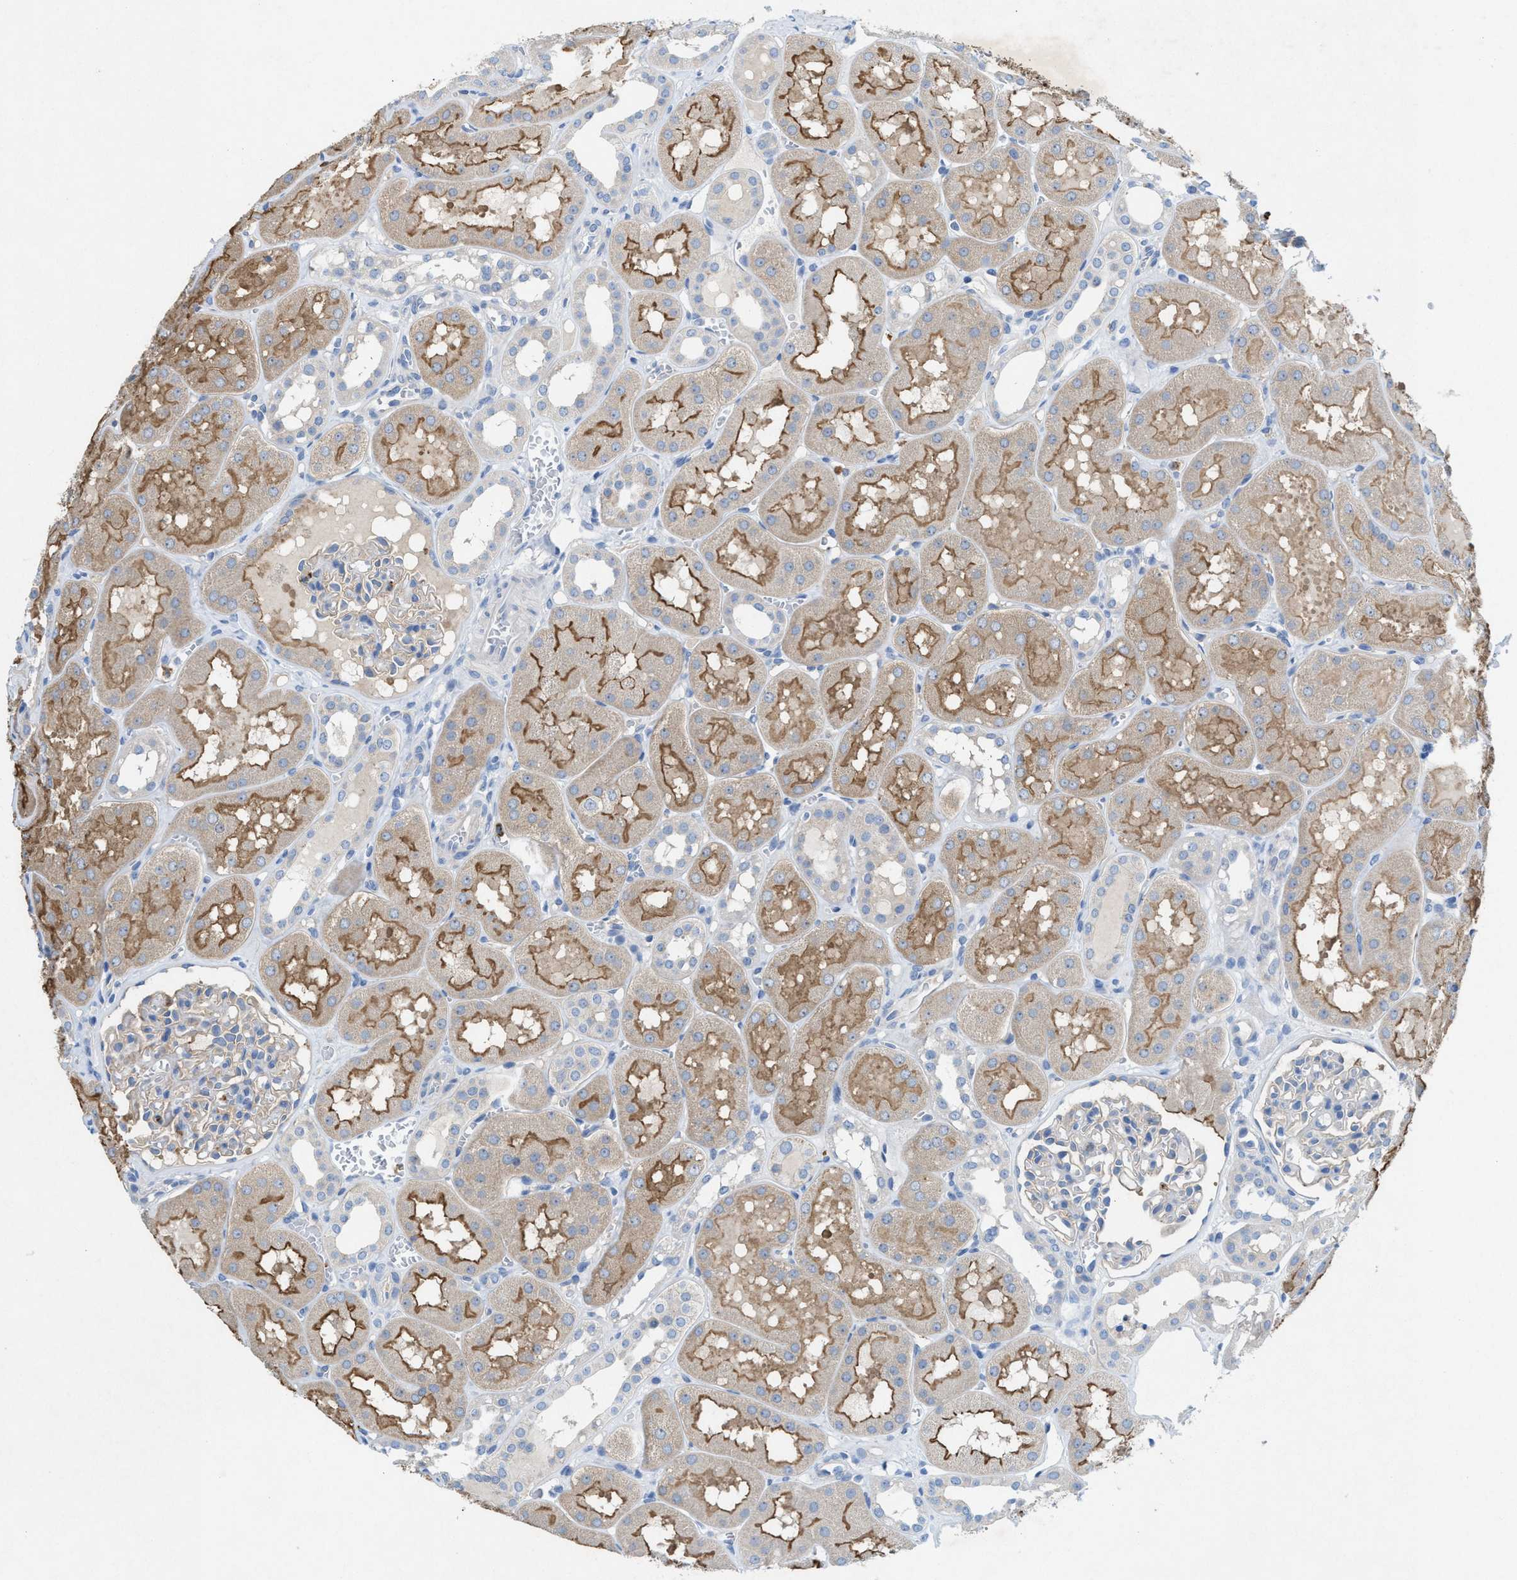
{"staining": {"intensity": "weak", "quantity": "<25%", "location": "cytoplasmic/membranous"}, "tissue": "kidney", "cell_type": "Cells in glomeruli", "image_type": "normal", "snomed": [{"axis": "morphology", "description": "Normal tissue, NOS"}, {"axis": "topography", "description": "Kidney"}, {"axis": "topography", "description": "Urinary bladder"}], "caption": "Cells in glomeruli are negative for brown protein staining in normal kidney. The staining was performed using DAB to visualize the protein expression in brown, while the nuclei were stained in blue with hematoxylin (Magnification: 20x).", "gene": "CKLF", "patient": {"sex": "male", "age": 16}}